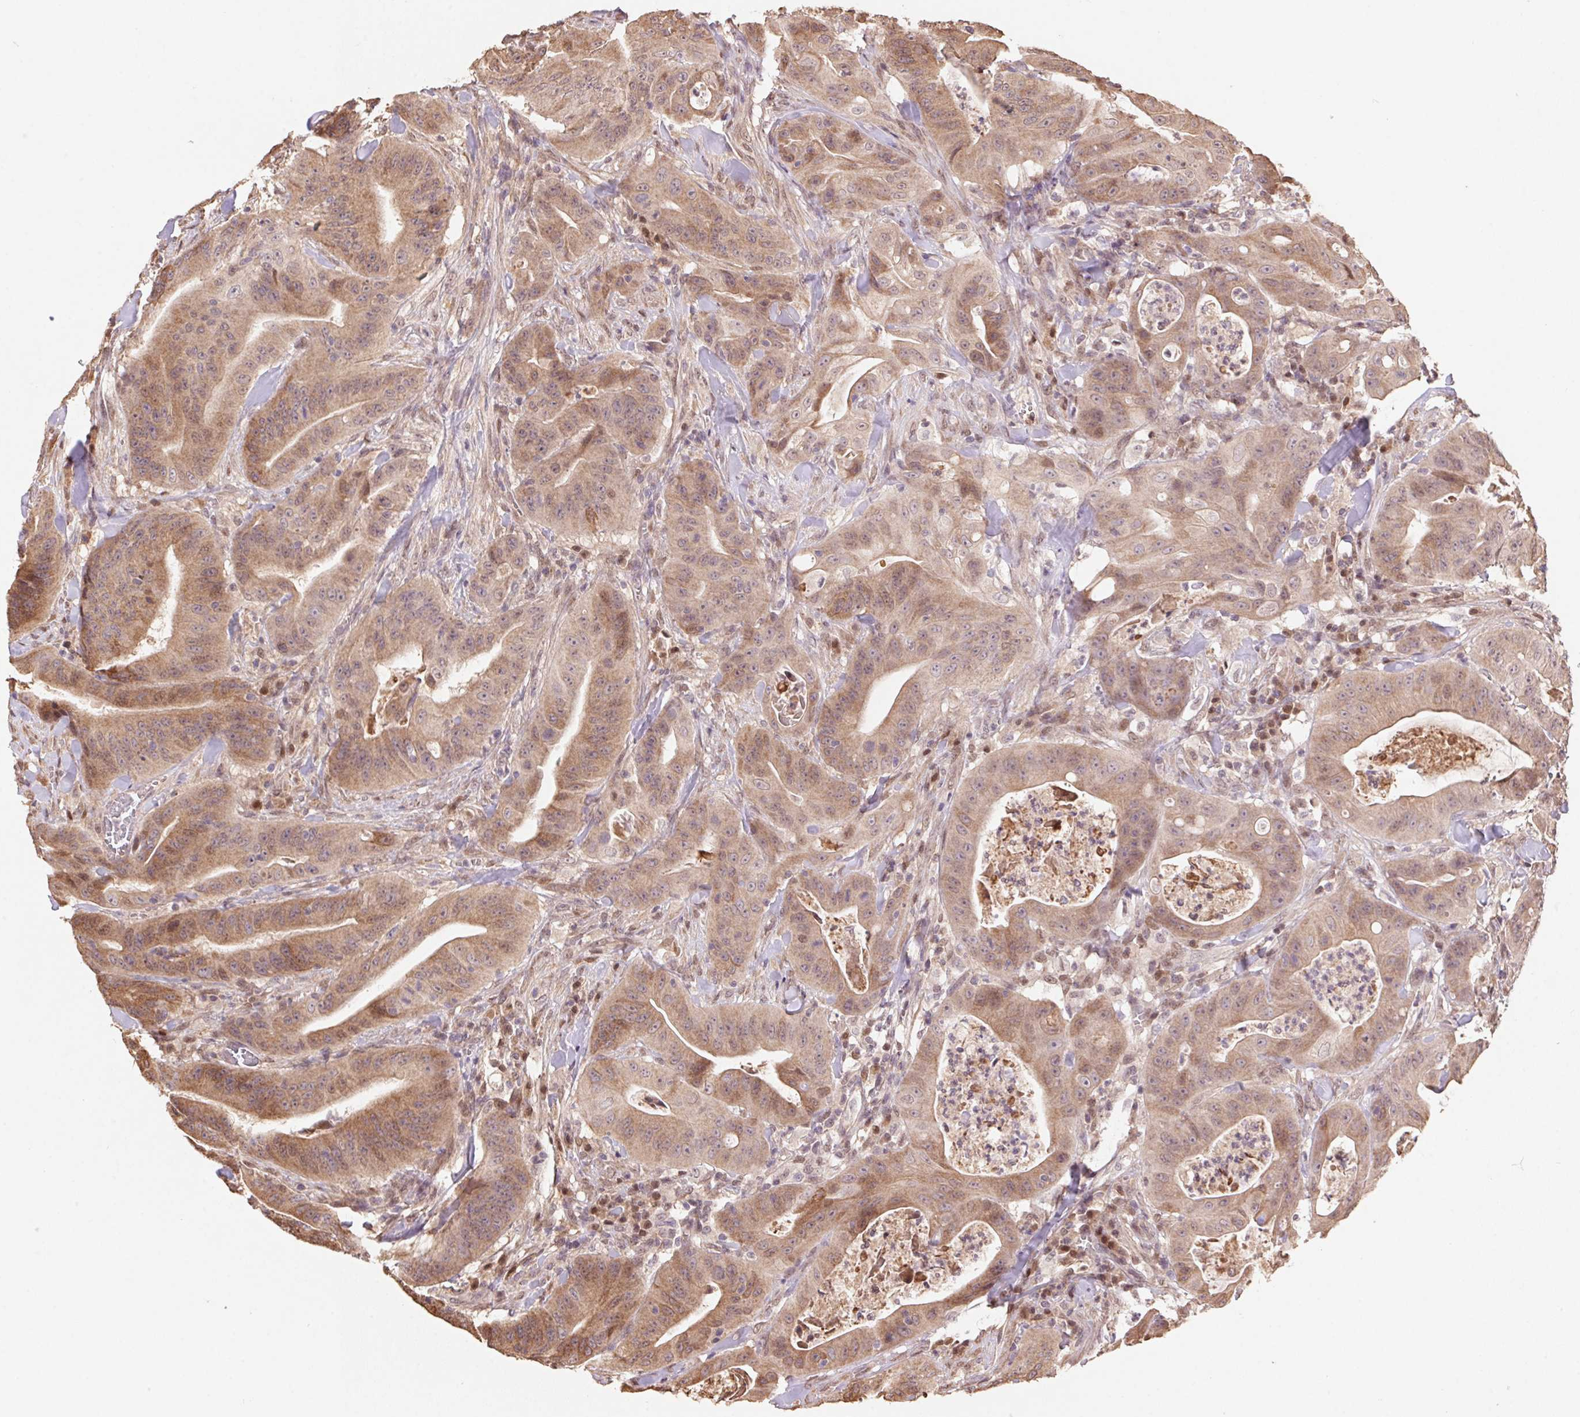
{"staining": {"intensity": "moderate", "quantity": ">75%", "location": "cytoplasmic/membranous,nuclear"}, "tissue": "colorectal cancer", "cell_type": "Tumor cells", "image_type": "cancer", "snomed": [{"axis": "morphology", "description": "Adenocarcinoma, NOS"}, {"axis": "topography", "description": "Colon"}], "caption": "Immunohistochemical staining of colorectal cancer (adenocarcinoma) exhibits medium levels of moderate cytoplasmic/membranous and nuclear protein positivity in approximately >75% of tumor cells. The protein is stained brown, and the nuclei are stained in blue (DAB IHC with brightfield microscopy, high magnification).", "gene": "CUTA", "patient": {"sex": "male", "age": 33}}